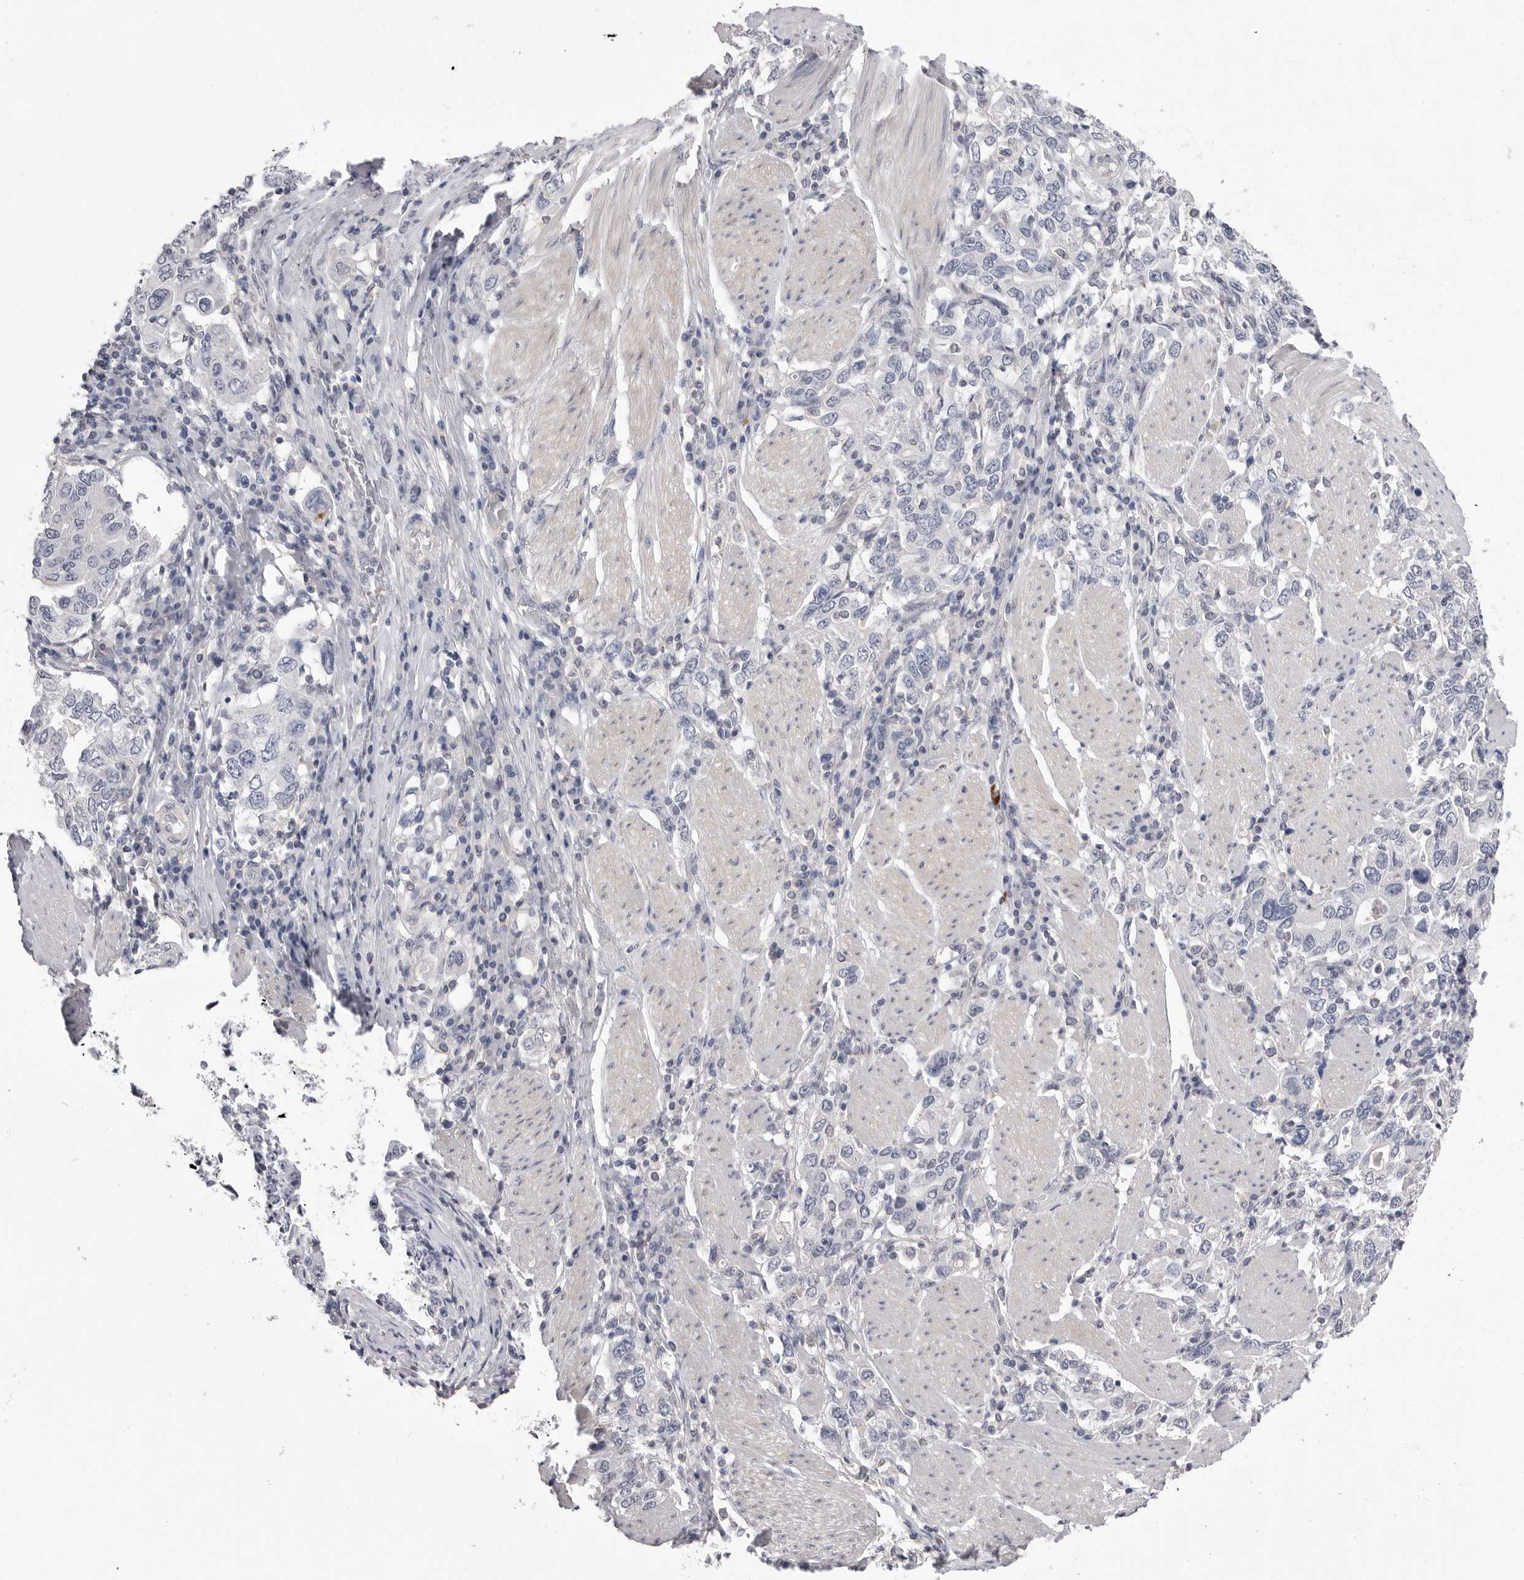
{"staining": {"intensity": "negative", "quantity": "none", "location": "none"}, "tissue": "stomach cancer", "cell_type": "Tumor cells", "image_type": "cancer", "snomed": [{"axis": "morphology", "description": "Adenocarcinoma, NOS"}, {"axis": "topography", "description": "Stomach, upper"}], "caption": "Tumor cells are negative for protein expression in human stomach cancer (adenocarcinoma). Nuclei are stained in blue.", "gene": "DLGAP3", "patient": {"sex": "male", "age": 62}}